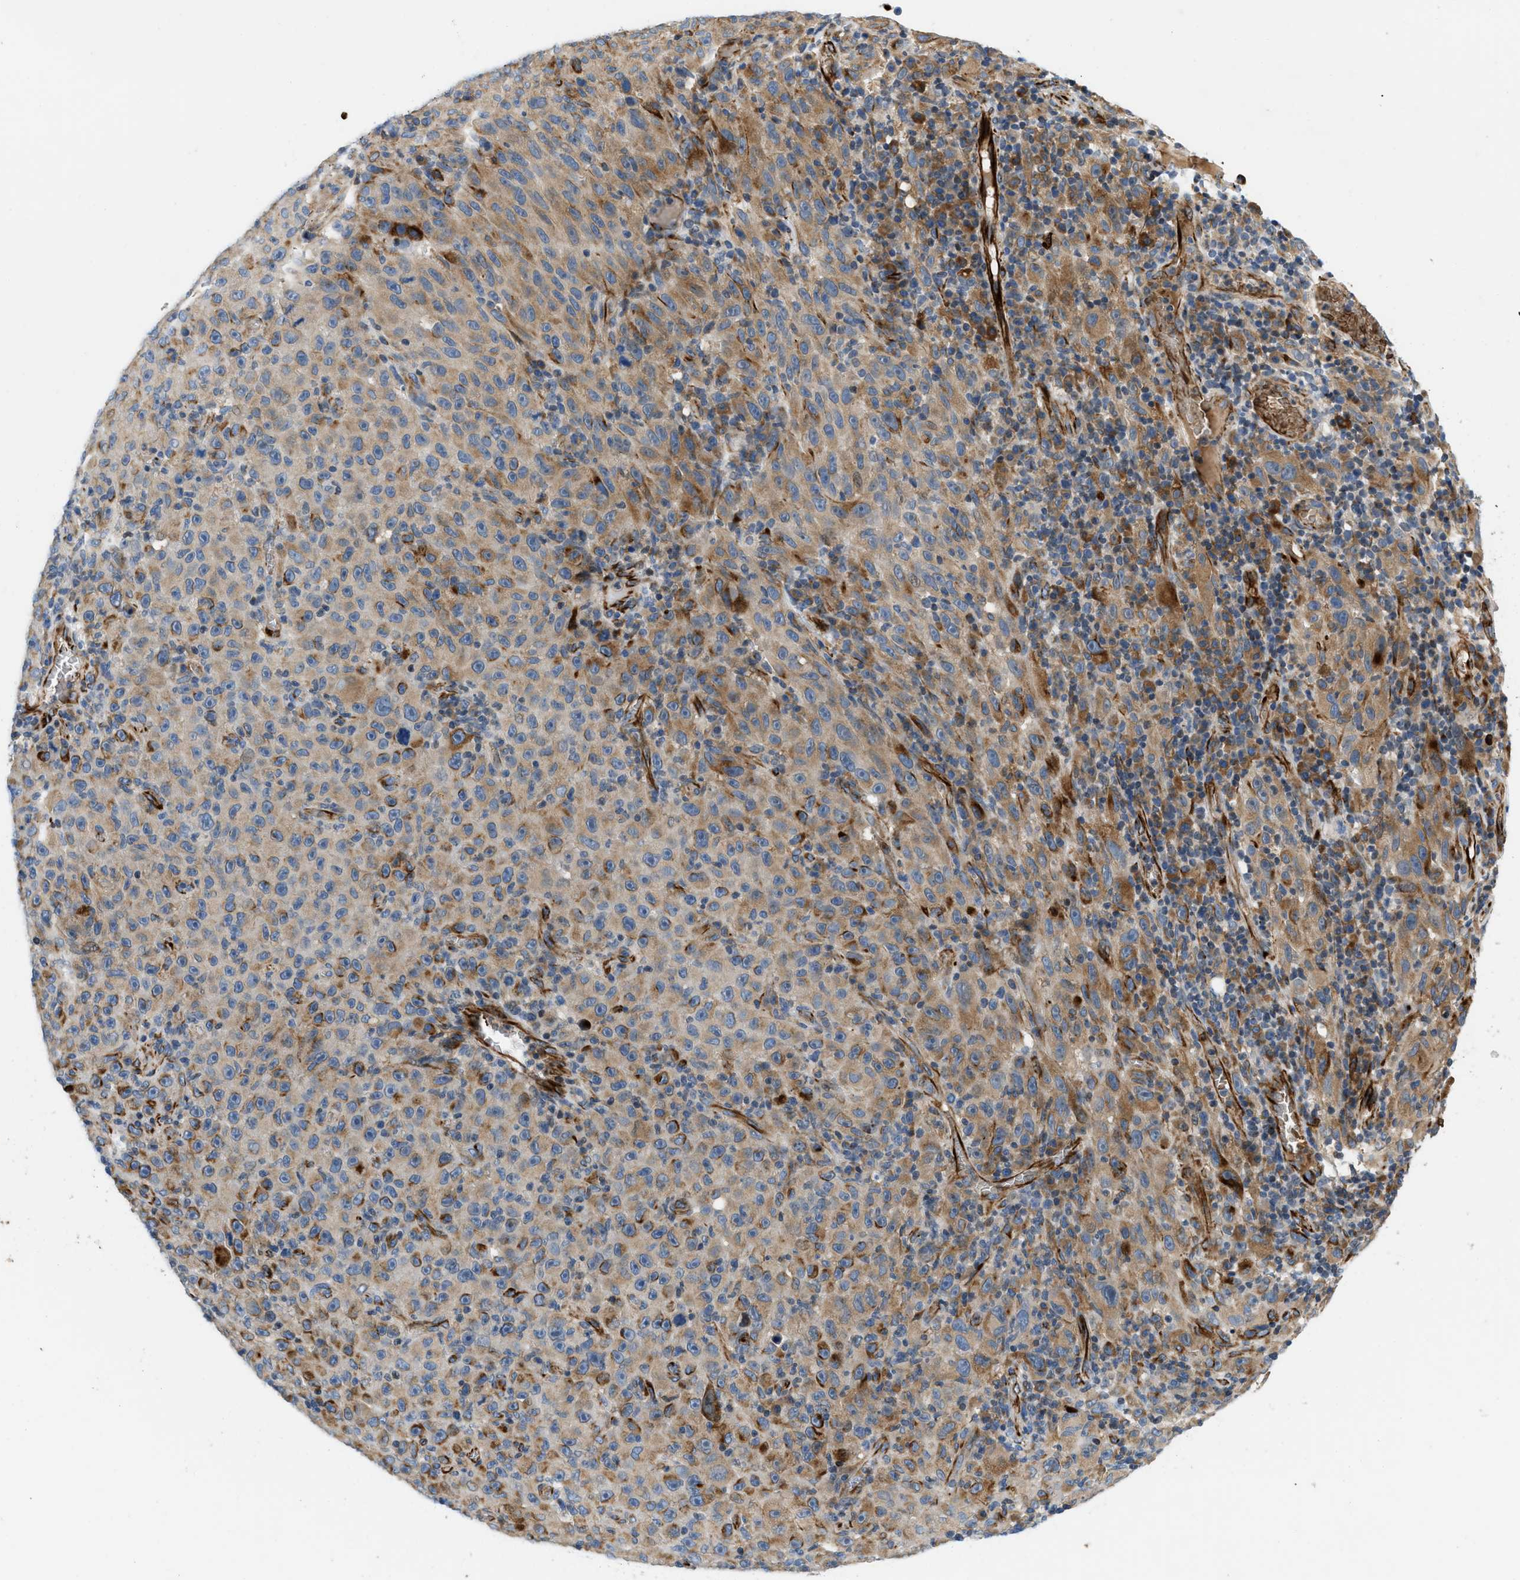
{"staining": {"intensity": "moderate", "quantity": ">75%", "location": "cytoplasmic/membranous"}, "tissue": "melanoma", "cell_type": "Tumor cells", "image_type": "cancer", "snomed": [{"axis": "morphology", "description": "Malignant melanoma, NOS"}, {"axis": "topography", "description": "Skin"}], "caption": "Malignant melanoma tissue reveals moderate cytoplasmic/membranous positivity in about >75% of tumor cells The protein is stained brown, and the nuclei are stained in blue (DAB (3,3'-diaminobenzidine) IHC with brightfield microscopy, high magnification).", "gene": "ZNF831", "patient": {"sex": "female", "age": 82}}